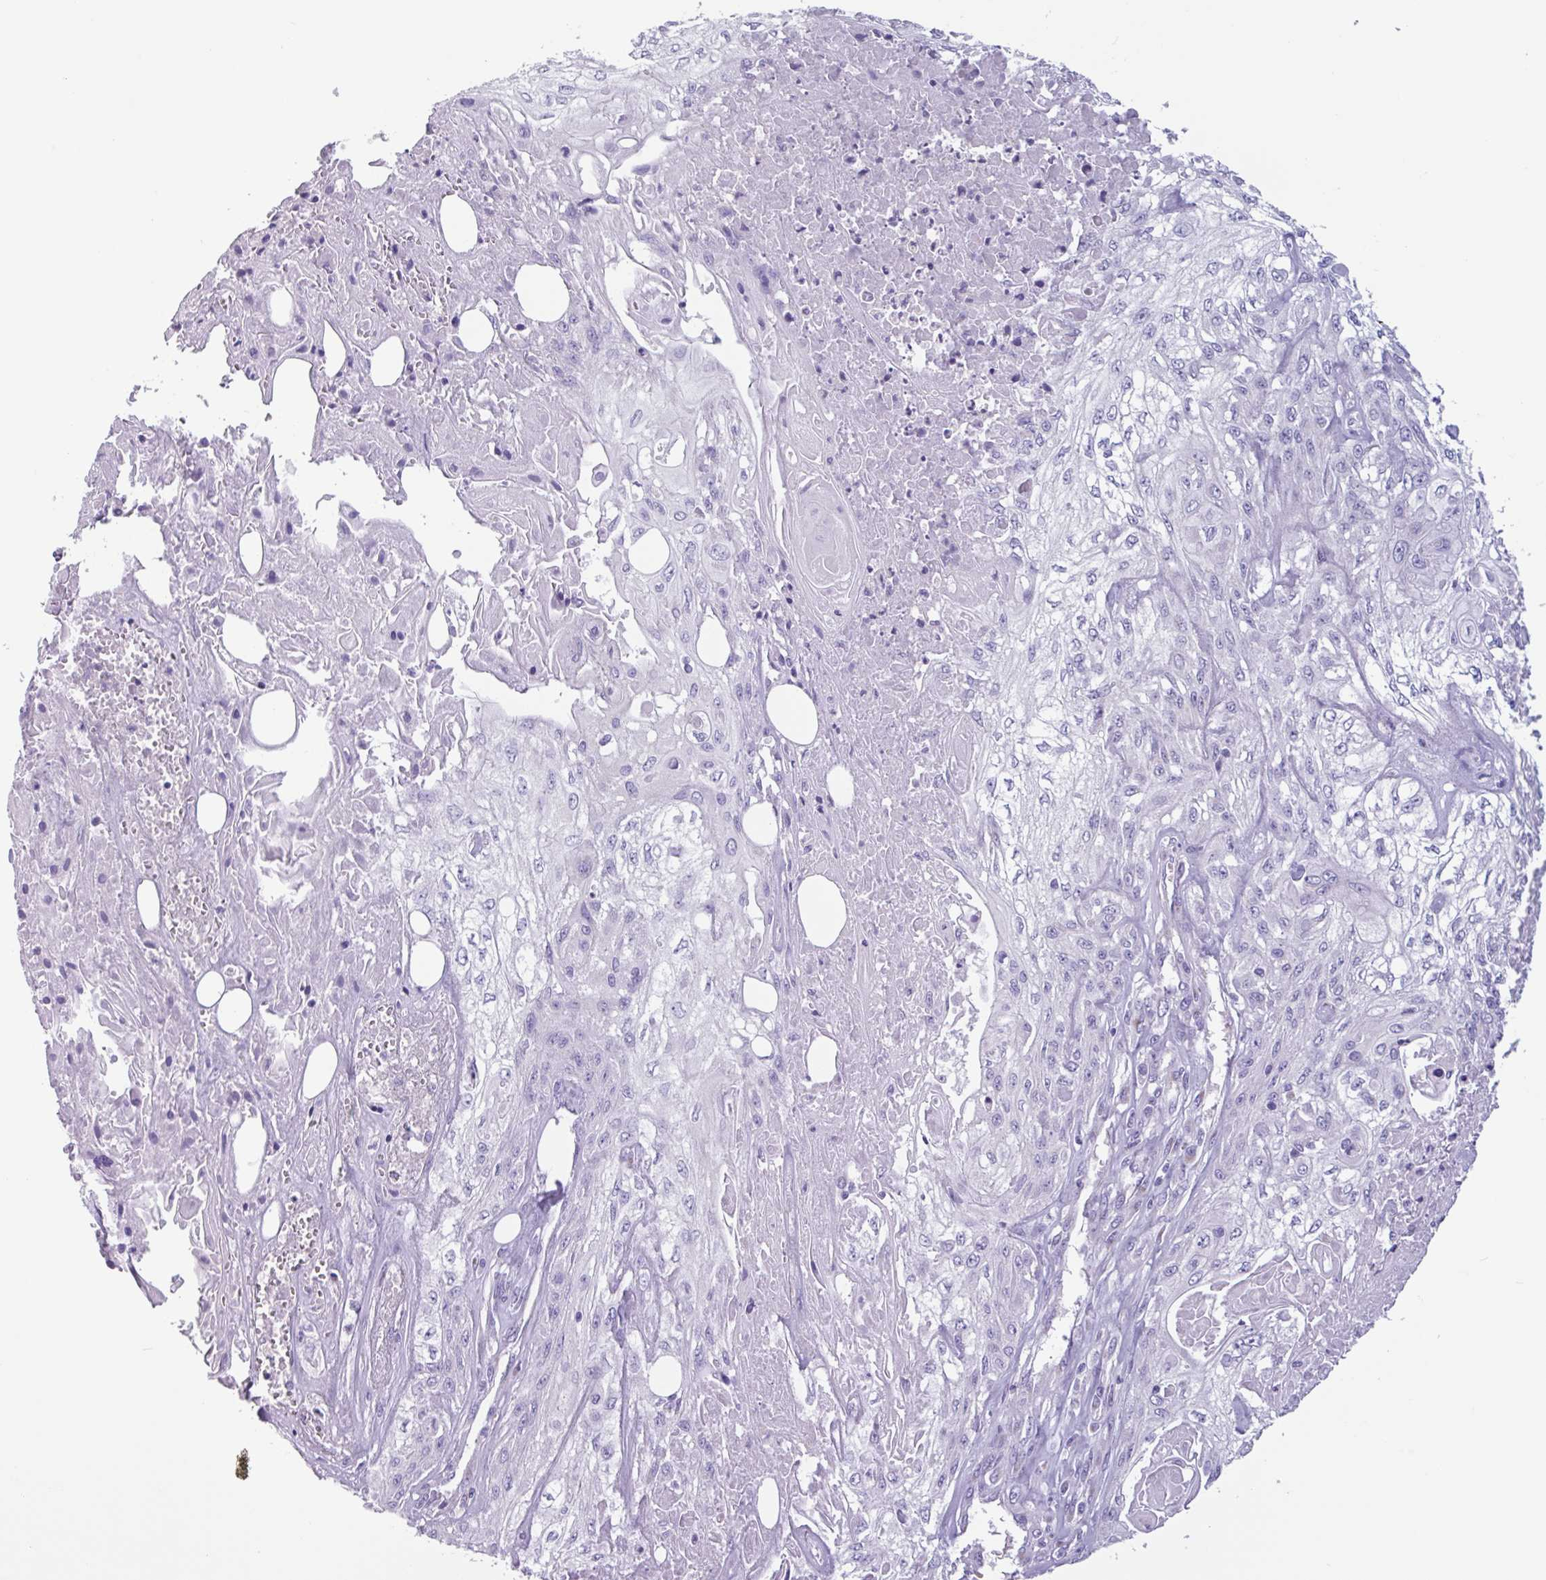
{"staining": {"intensity": "negative", "quantity": "none", "location": "none"}, "tissue": "skin cancer", "cell_type": "Tumor cells", "image_type": "cancer", "snomed": [{"axis": "morphology", "description": "Squamous cell carcinoma, NOS"}, {"axis": "morphology", "description": "Squamous cell carcinoma, metastatic, NOS"}, {"axis": "topography", "description": "Skin"}, {"axis": "topography", "description": "Lymph node"}], "caption": "There is no significant expression in tumor cells of metastatic squamous cell carcinoma (skin). (DAB (3,3'-diaminobenzidine) immunohistochemistry (IHC) with hematoxylin counter stain).", "gene": "ADGRE1", "patient": {"sex": "male", "age": 75}}